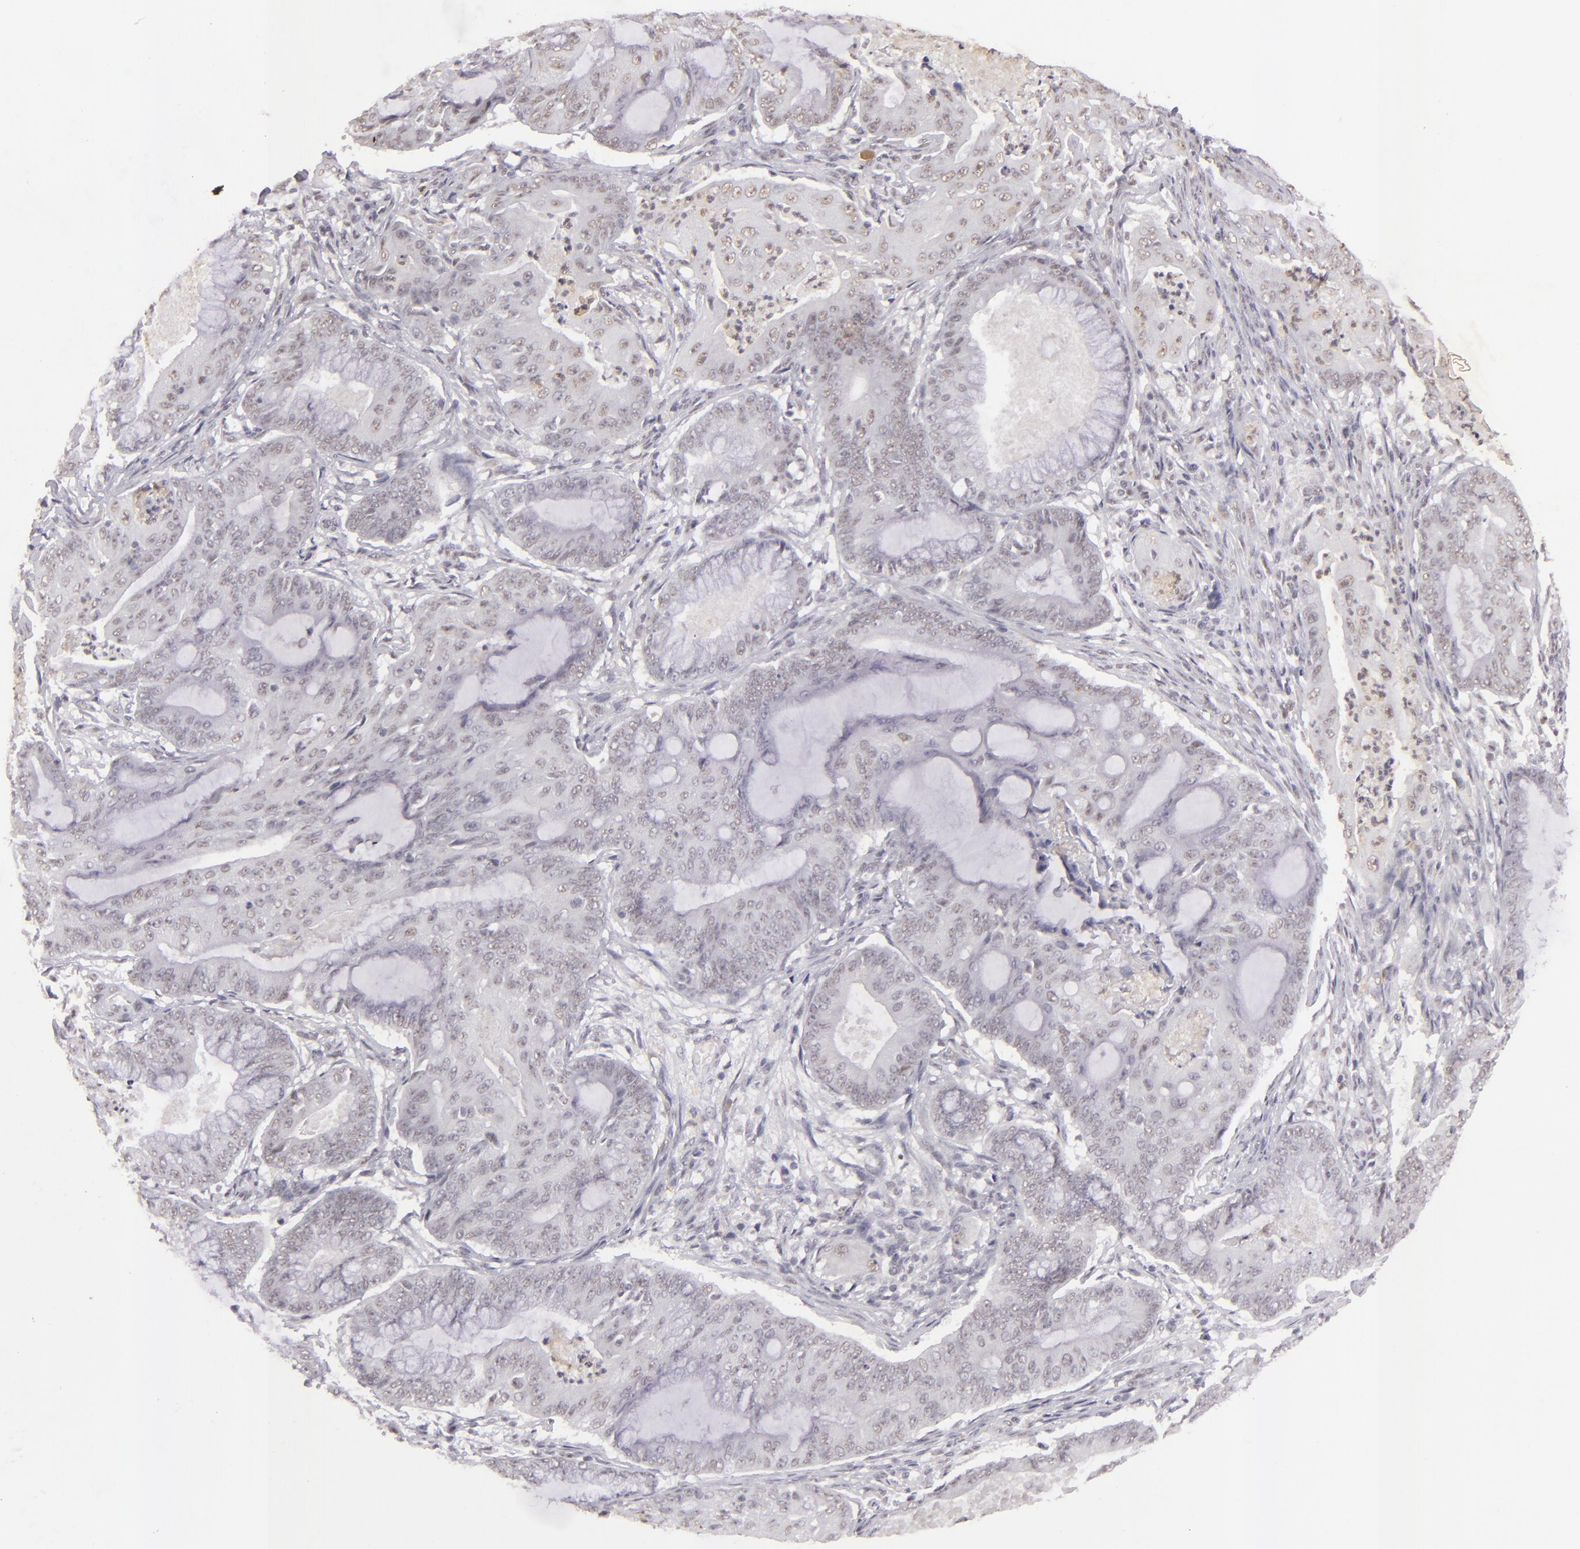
{"staining": {"intensity": "negative", "quantity": "none", "location": "none"}, "tissue": "endometrial cancer", "cell_type": "Tumor cells", "image_type": "cancer", "snomed": [{"axis": "morphology", "description": "Adenocarcinoma, NOS"}, {"axis": "topography", "description": "Endometrium"}], "caption": "Endometrial cancer (adenocarcinoma) stained for a protein using immunohistochemistry (IHC) shows no expression tumor cells.", "gene": "CBX3", "patient": {"sex": "female", "age": 63}}